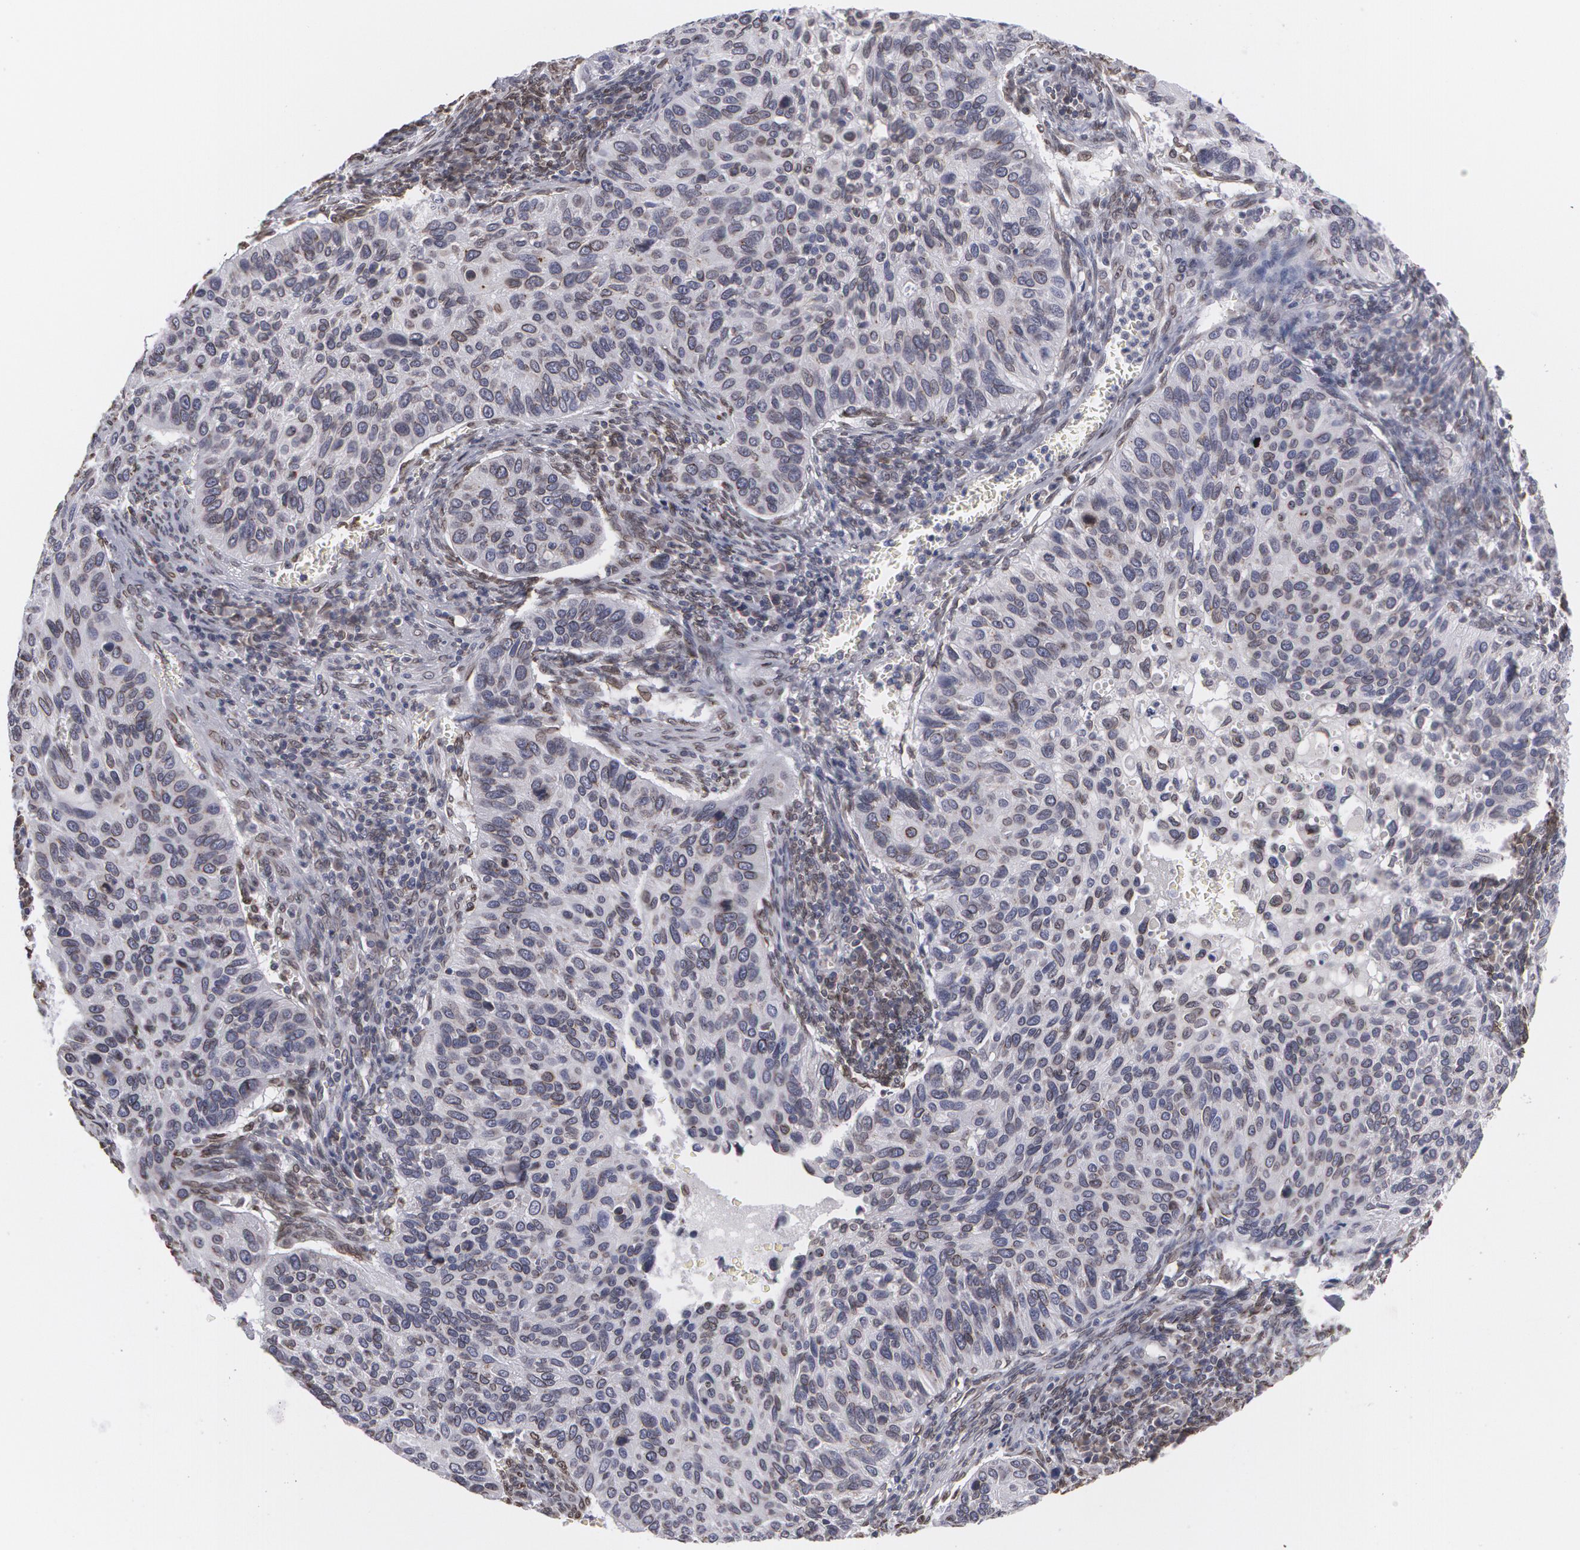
{"staining": {"intensity": "weak", "quantity": "25%-75%", "location": "nuclear"}, "tissue": "cervical cancer", "cell_type": "Tumor cells", "image_type": "cancer", "snomed": [{"axis": "morphology", "description": "Adenocarcinoma, NOS"}, {"axis": "topography", "description": "Cervix"}], "caption": "High-power microscopy captured an IHC histopathology image of cervical cancer (adenocarcinoma), revealing weak nuclear staining in approximately 25%-75% of tumor cells.", "gene": "EMD", "patient": {"sex": "female", "age": 29}}